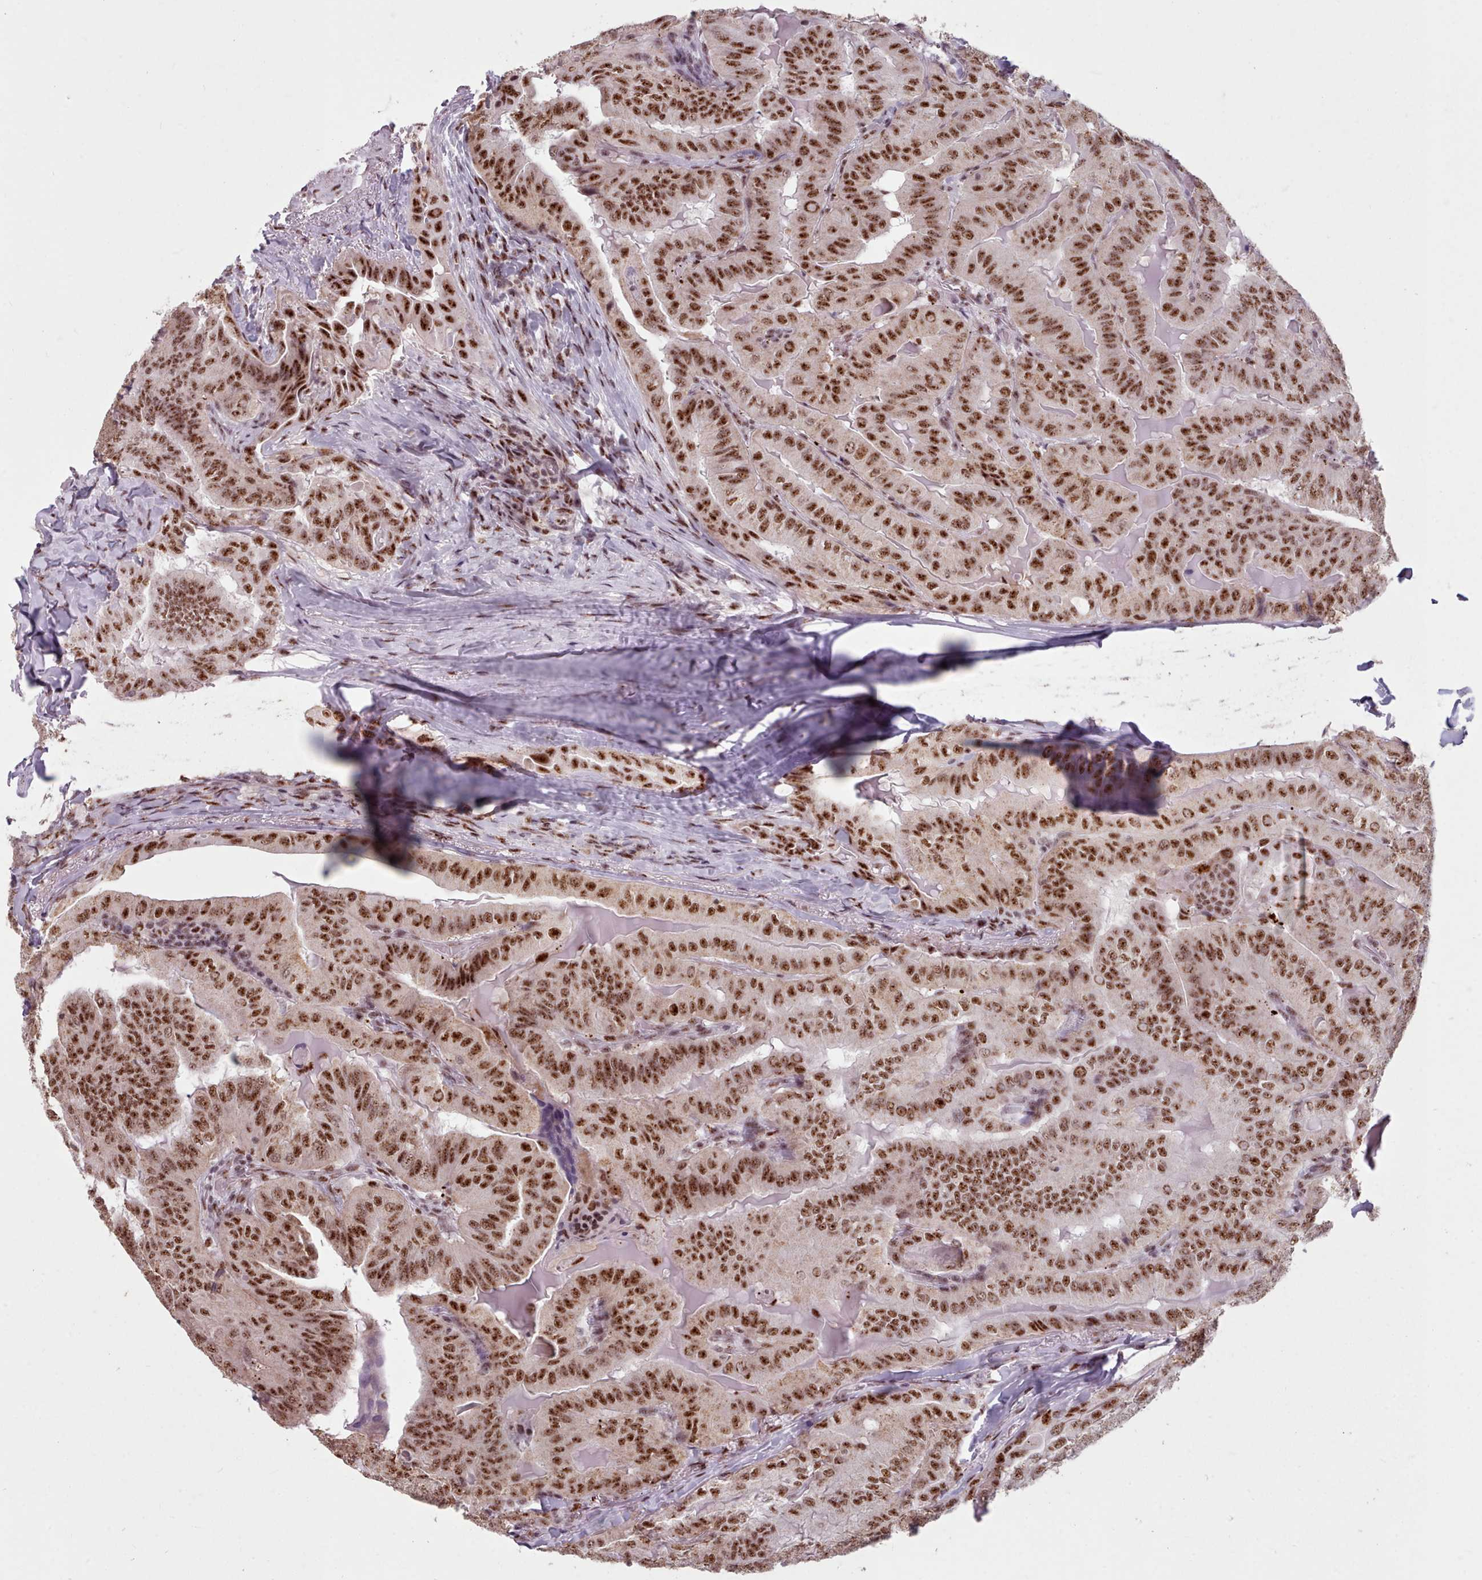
{"staining": {"intensity": "strong", "quantity": ">75%", "location": "nuclear"}, "tissue": "thyroid cancer", "cell_type": "Tumor cells", "image_type": "cancer", "snomed": [{"axis": "morphology", "description": "Papillary adenocarcinoma, NOS"}, {"axis": "topography", "description": "Thyroid gland"}], "caption": "About >75% of tumor cells in thyroid cancer reveal strong nuclear protein expression as visualized by brown immunohistochemical staining.", "gene": "SRRM1", "patient": {"sex": "female", "age": 68}}